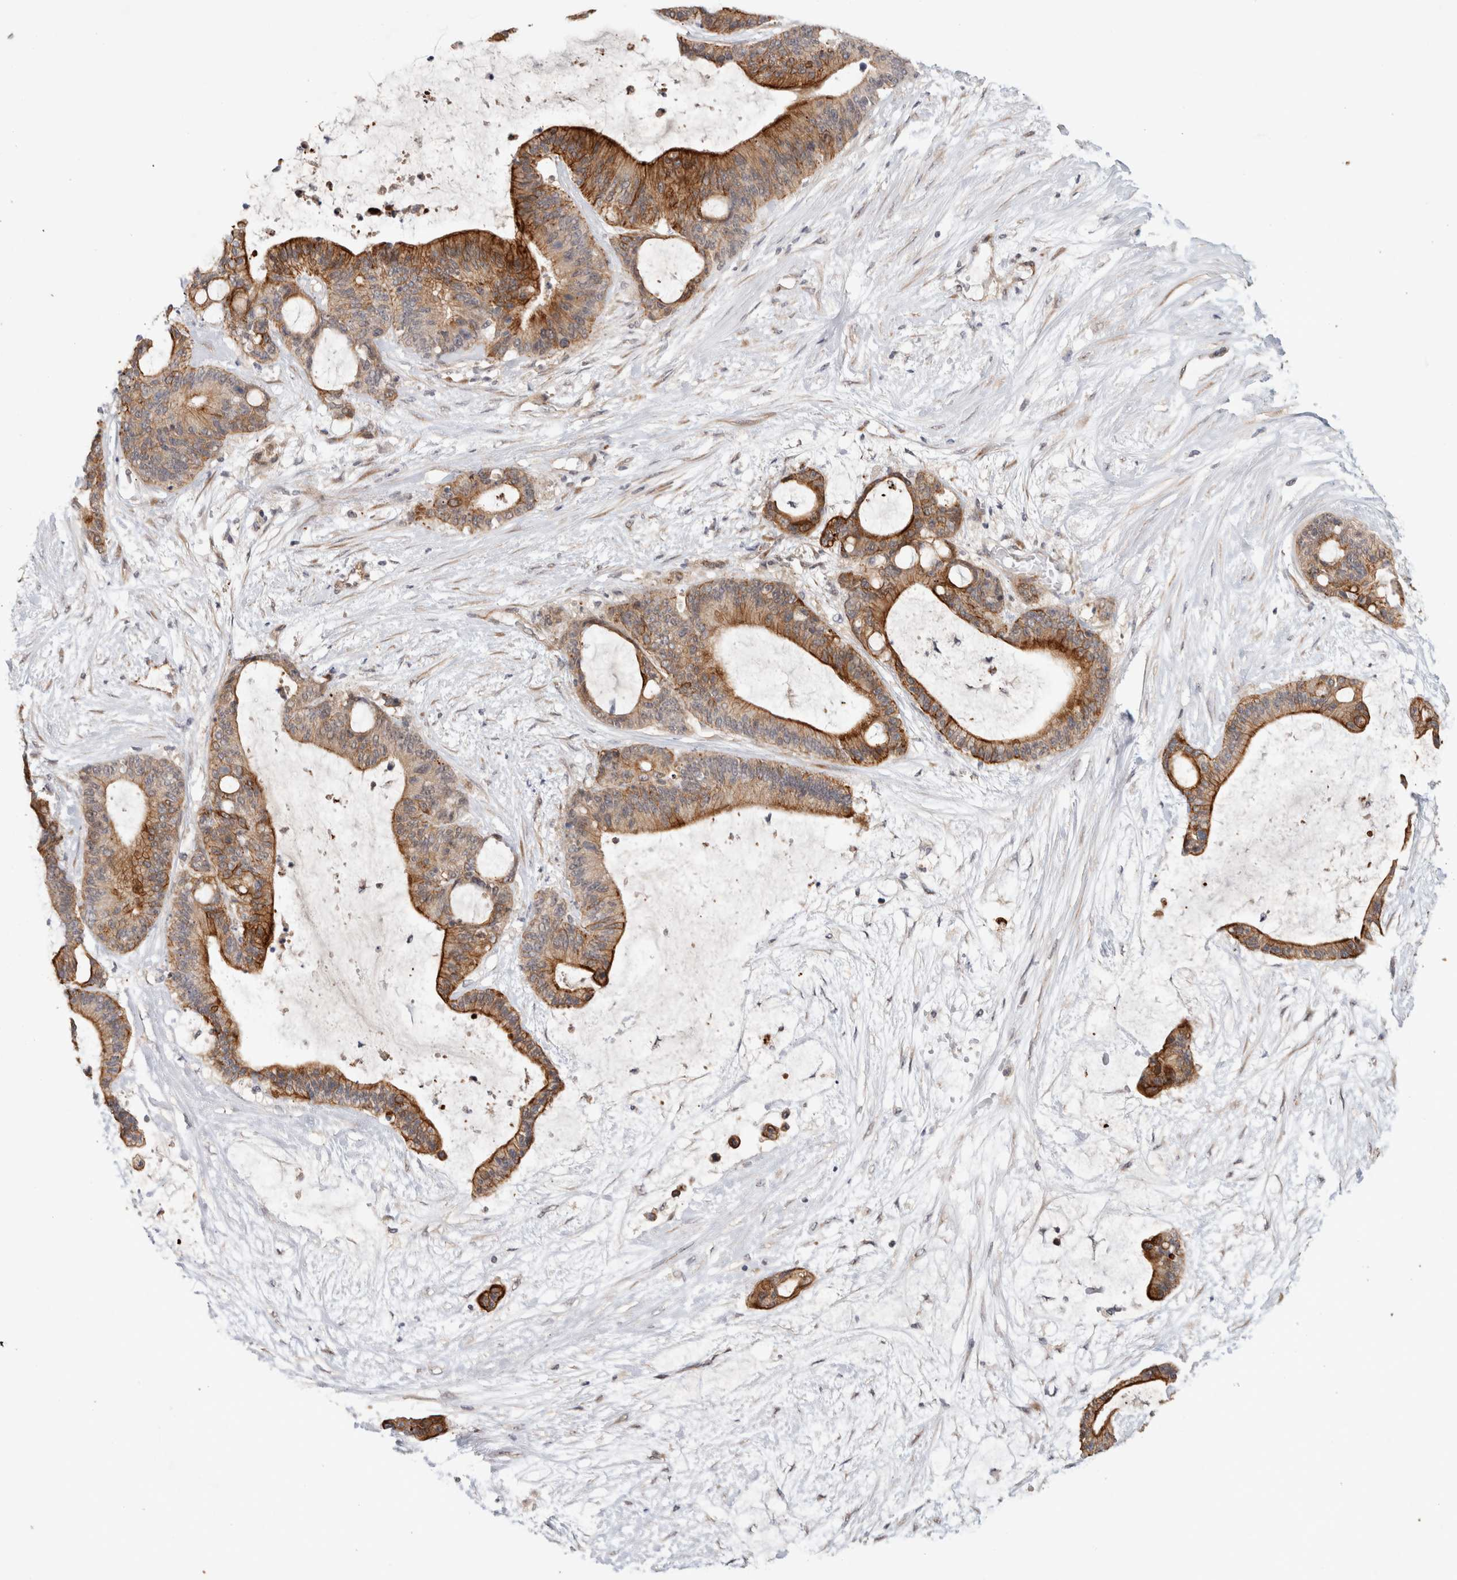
{"staining": {"intensity": "strong", "quantity": ">75%", "location": "cytoplasmic/membranous"}, "tissue": "liver cancer", "cell_type": "Tumor cells", "image_type": "cancer", "snomed": [{"axis": "morphology", "description": "Cholangiocarcinoma"}, {"axis": "topography", "description": "Liver"}], "caption": "Protein expression analysis of liver cancer exhibits strong cytoplasmic/membranous expression in about >75% of tumor cells.", "gene": "CRISPLD1", "patient": {"sex": "female", "age": 73}}